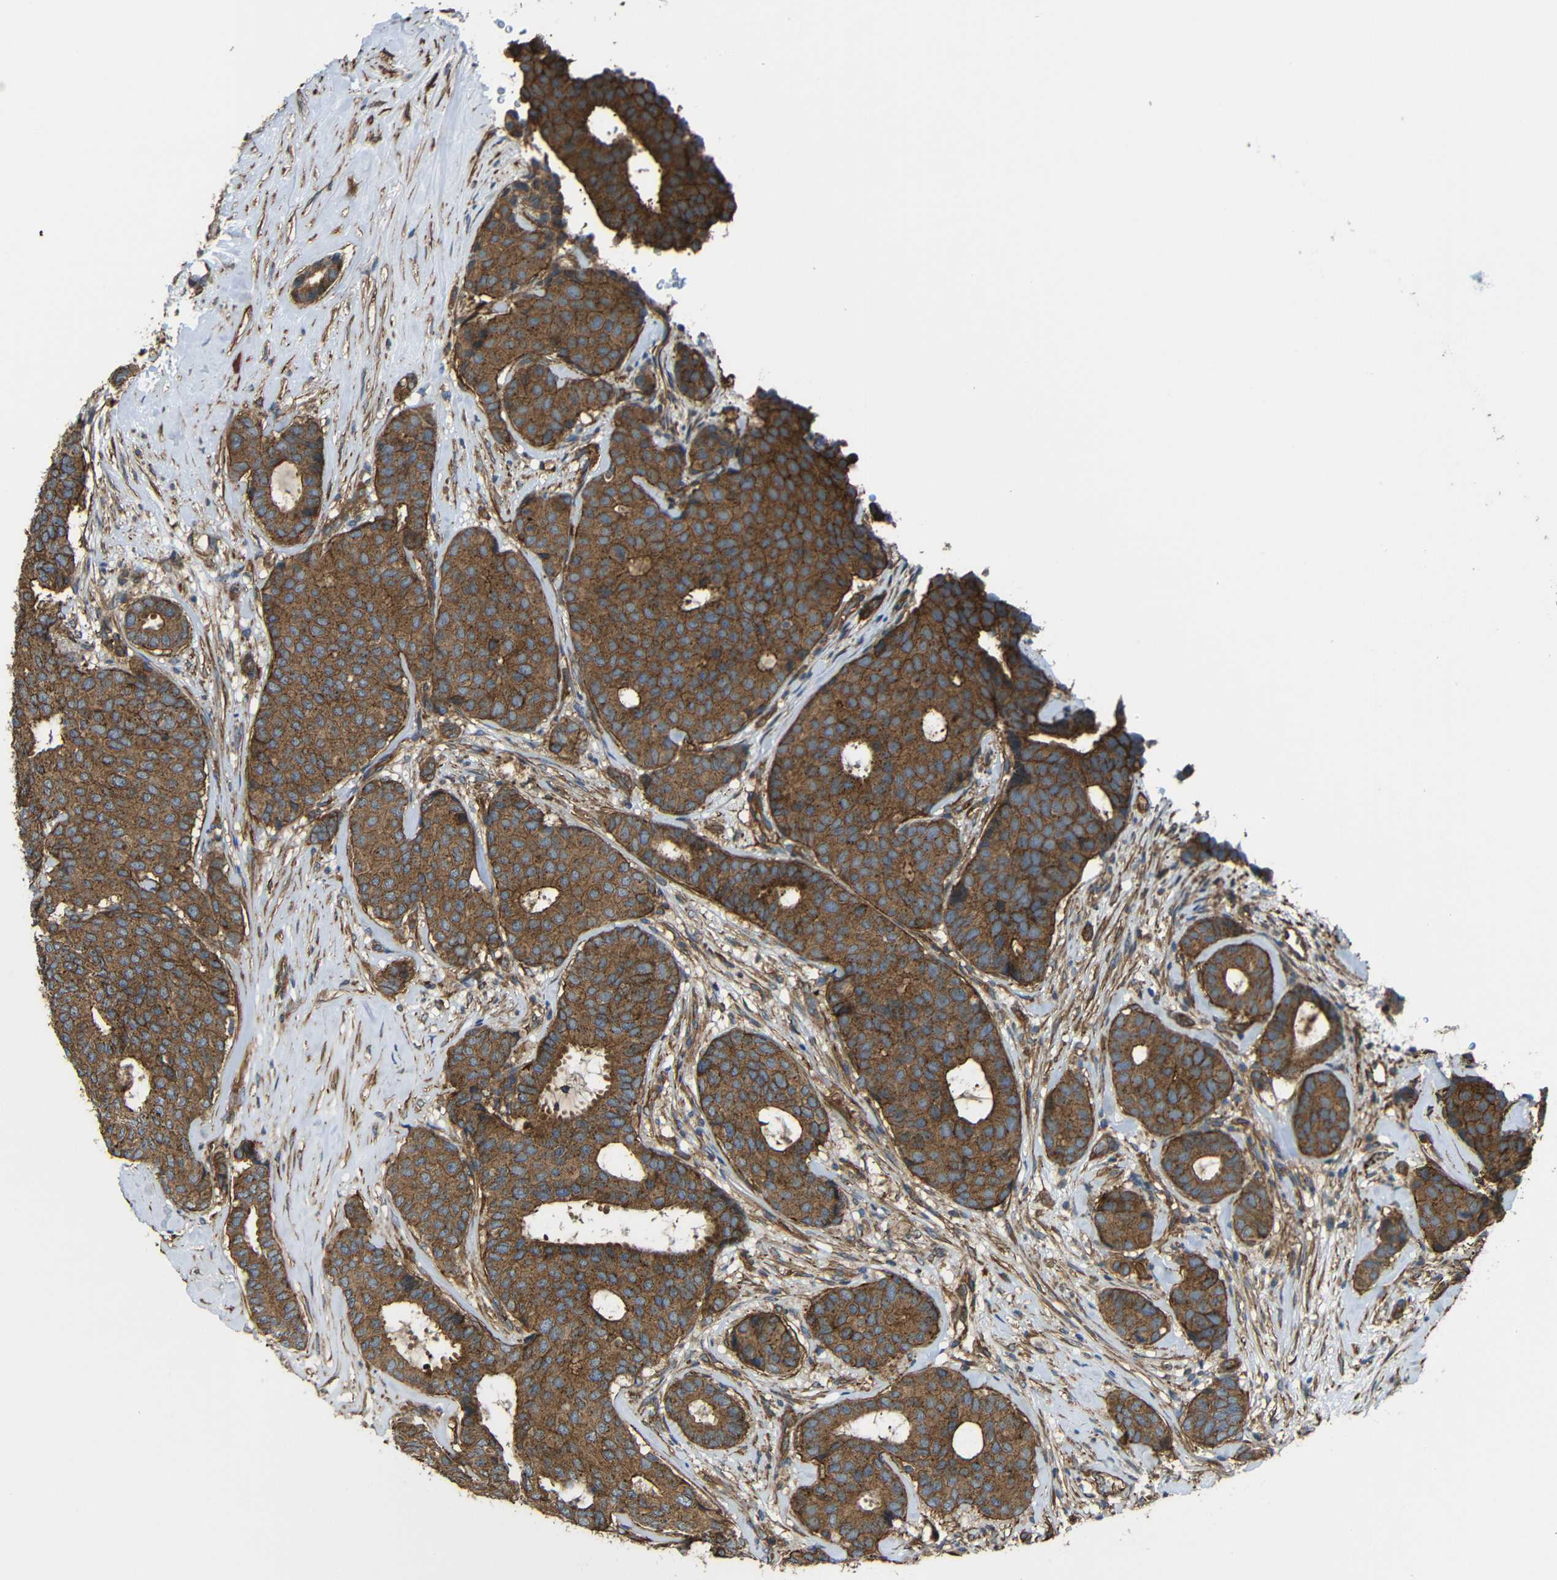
{"staining": {"intensity": "moderate", "quantity": ">75%", "location": "cytoplasmic/membranous"}, "tissue": "breast cancer", "cell_type": "Tumor cells", "image_type": "cancer", "snomed": [{"axis": "morphology", "description": "Duct carcinoma"}, {"axis": "topography", "description": "Breast"}], "caption": "Protein expression analysis of human breast infiltrating ductal carcinoma reveals moderate cytoplasmic/membranous staining in about >75% of tumor cells.", "gene": "PTCH1", "patient": {"sex": "female", "age": 75}}